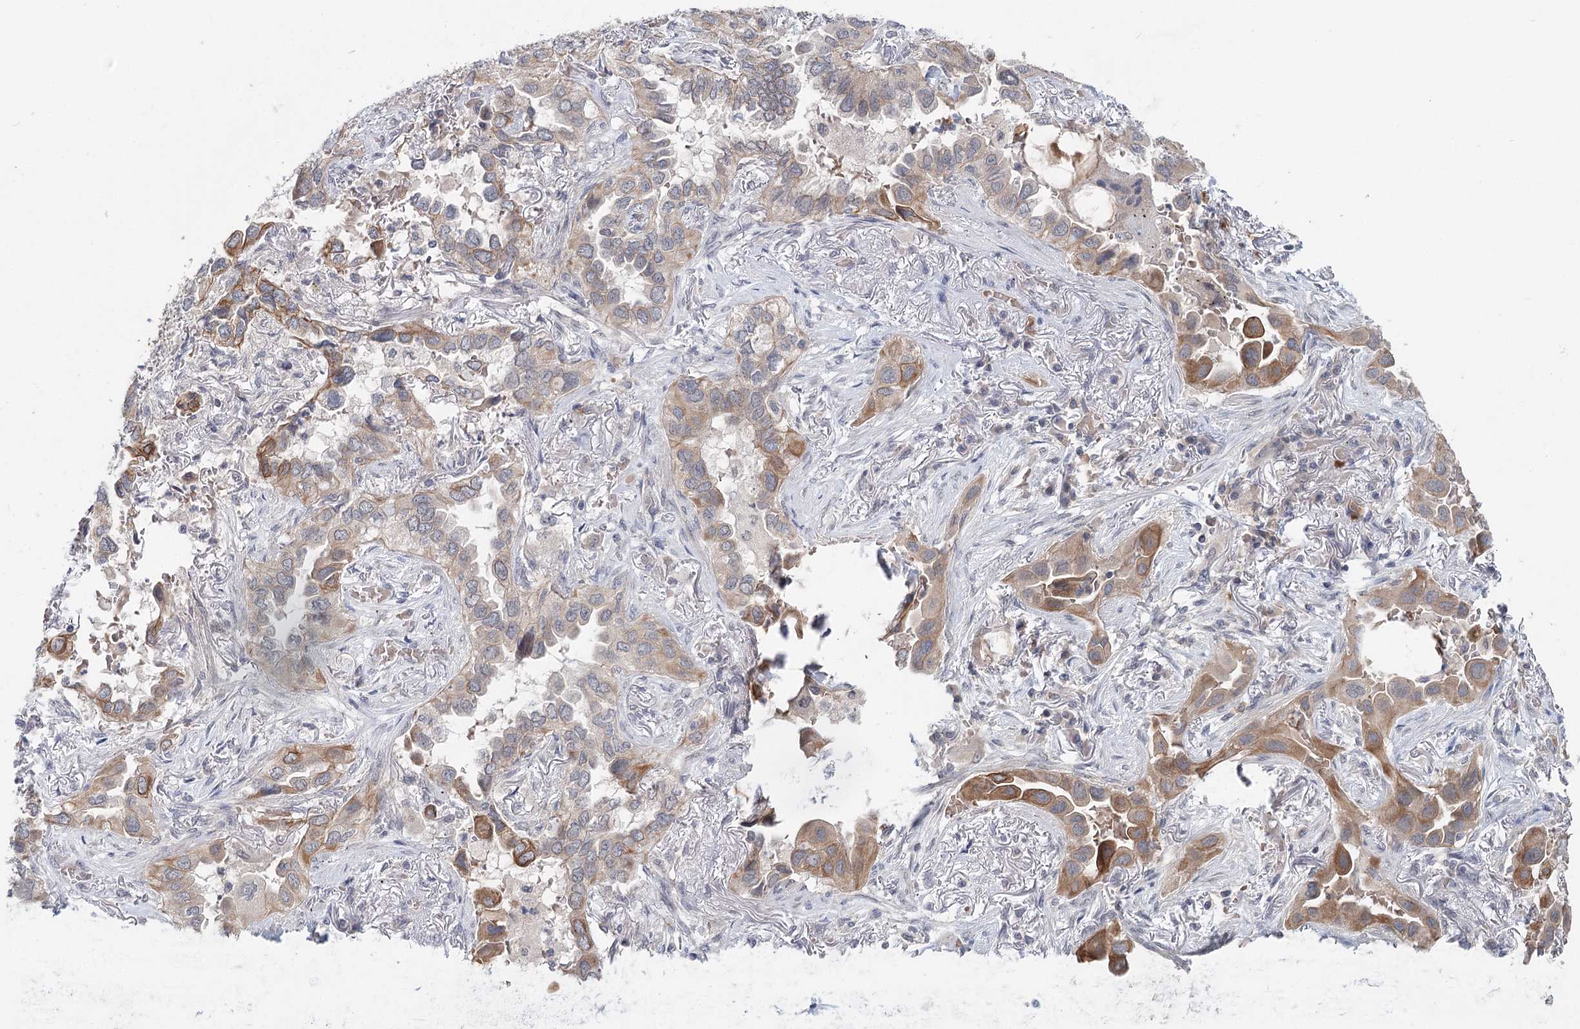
{"staining": {"intensity": "moderate", "quantity": "25%-75%", "location": "cytoplasmic/membranous"}, "tissue": "lung cancer", "cell_type": "Tumor cells", "image_type": "cancer", "snomed": [{"axis": "morphology", "description": "Adenocarcinoma, NOS"}, {"axis": "topography", "description": "Lung"}], "caption": "A histopathology image showing moderate cytoplasmic/membranous expression in about 25%-75% of tumor cells in lung cancer (adenocarcinoma), as visualized by brown immunohistochemical staining.", "gene": "FBXO7", "patient": {"sex": "female", "age": 76}}